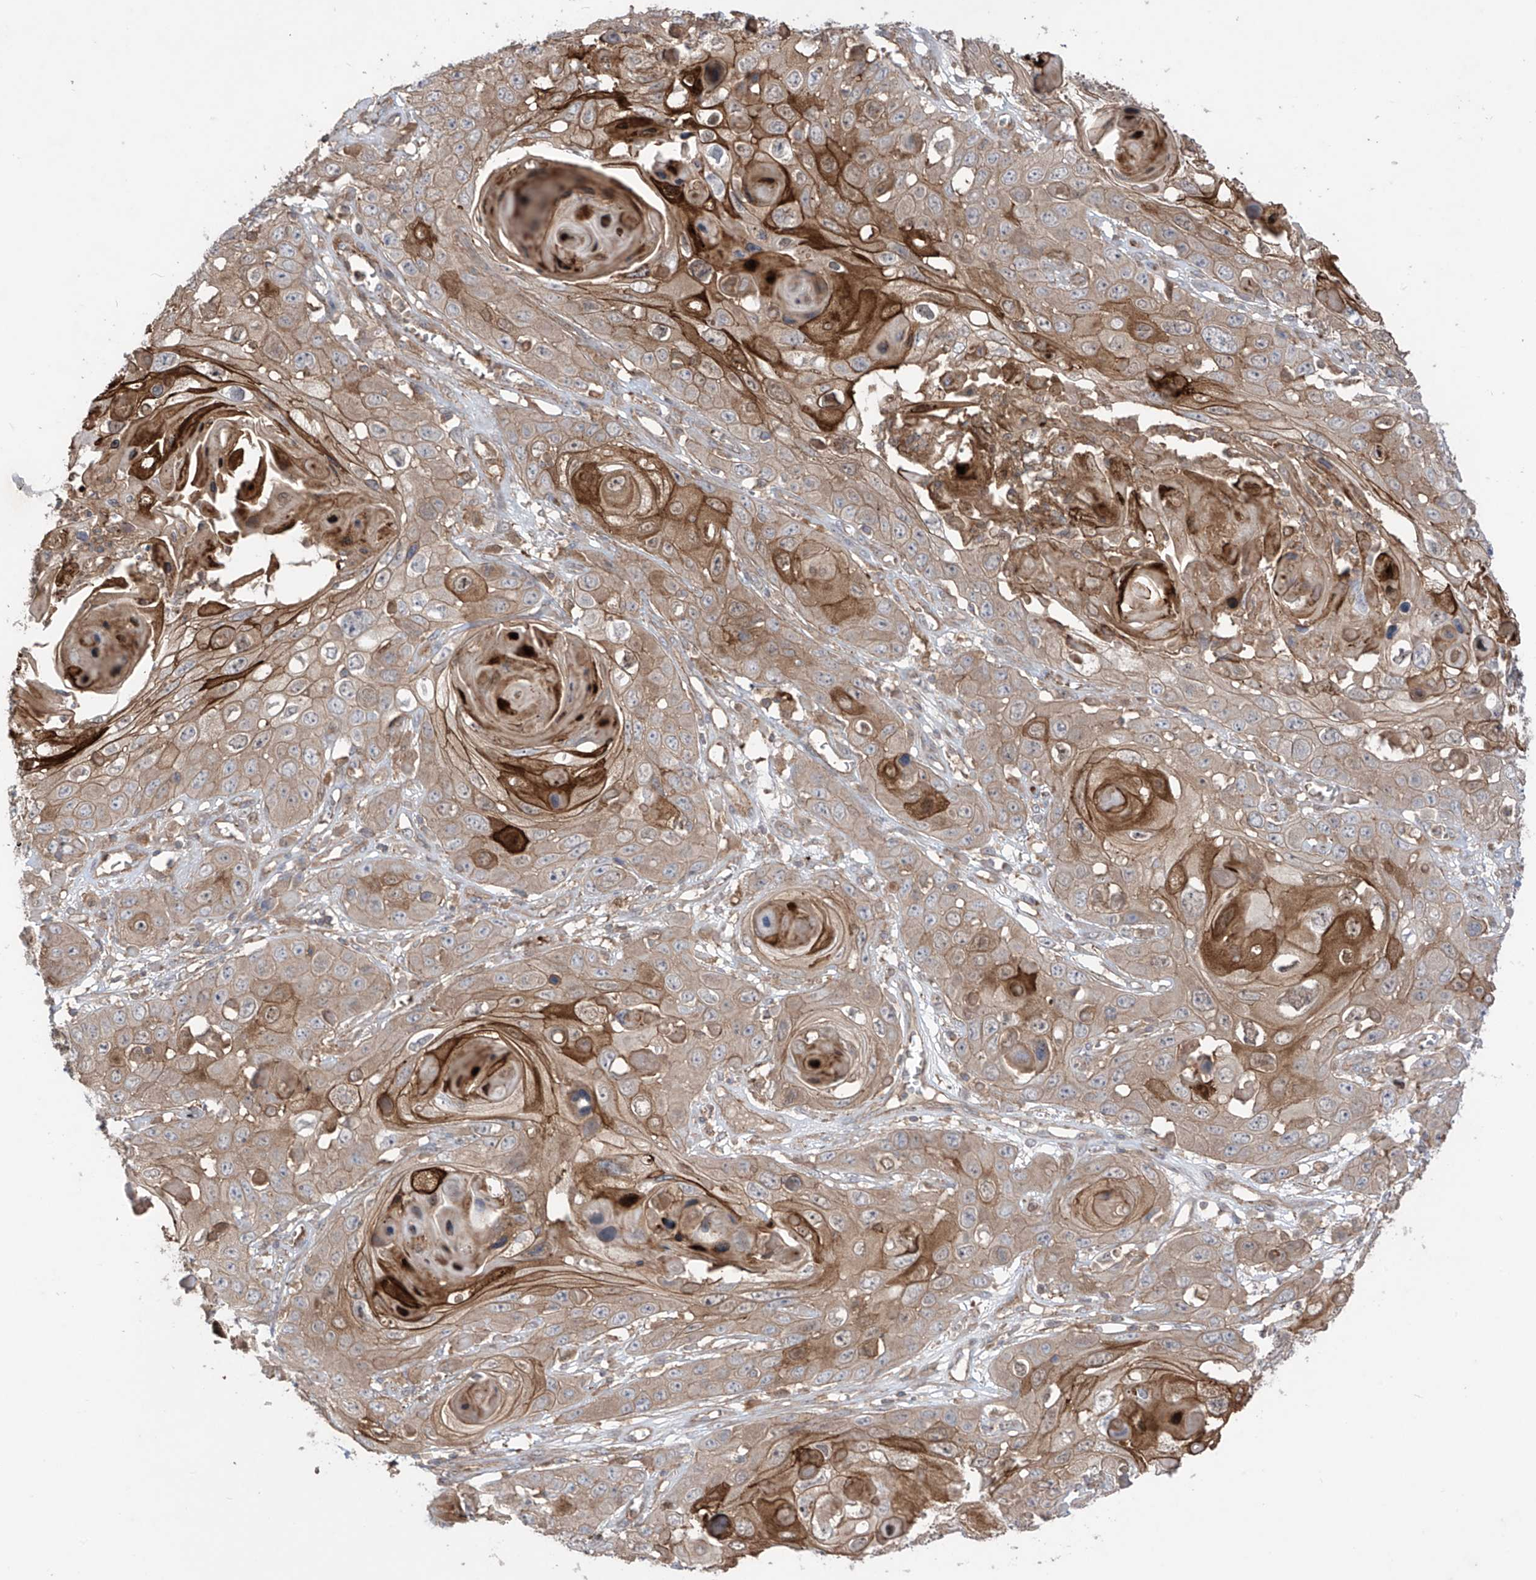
{"staining": {"intensity": "moderate", "quantity": "25%-75%", "location": "cytoplasmic/membranous"}, "tissue": "skin cancer", "cell_type": "Tumor cells", "image_type": "cancer", "snomed": [{"axis": "morphology", "description": "Squamous cell carcinoma, NOS"}, {"axis": "topography", "description": "Skin"}], "caption": "Approximately 25%-75% of tumor cells in human skin cancer show moderate cytoplasmic/membranous protein staining as visualized by brown immunohistochemical staining.", "gene": "TRMU", "patient": {"sex": "male", "age": 55}}